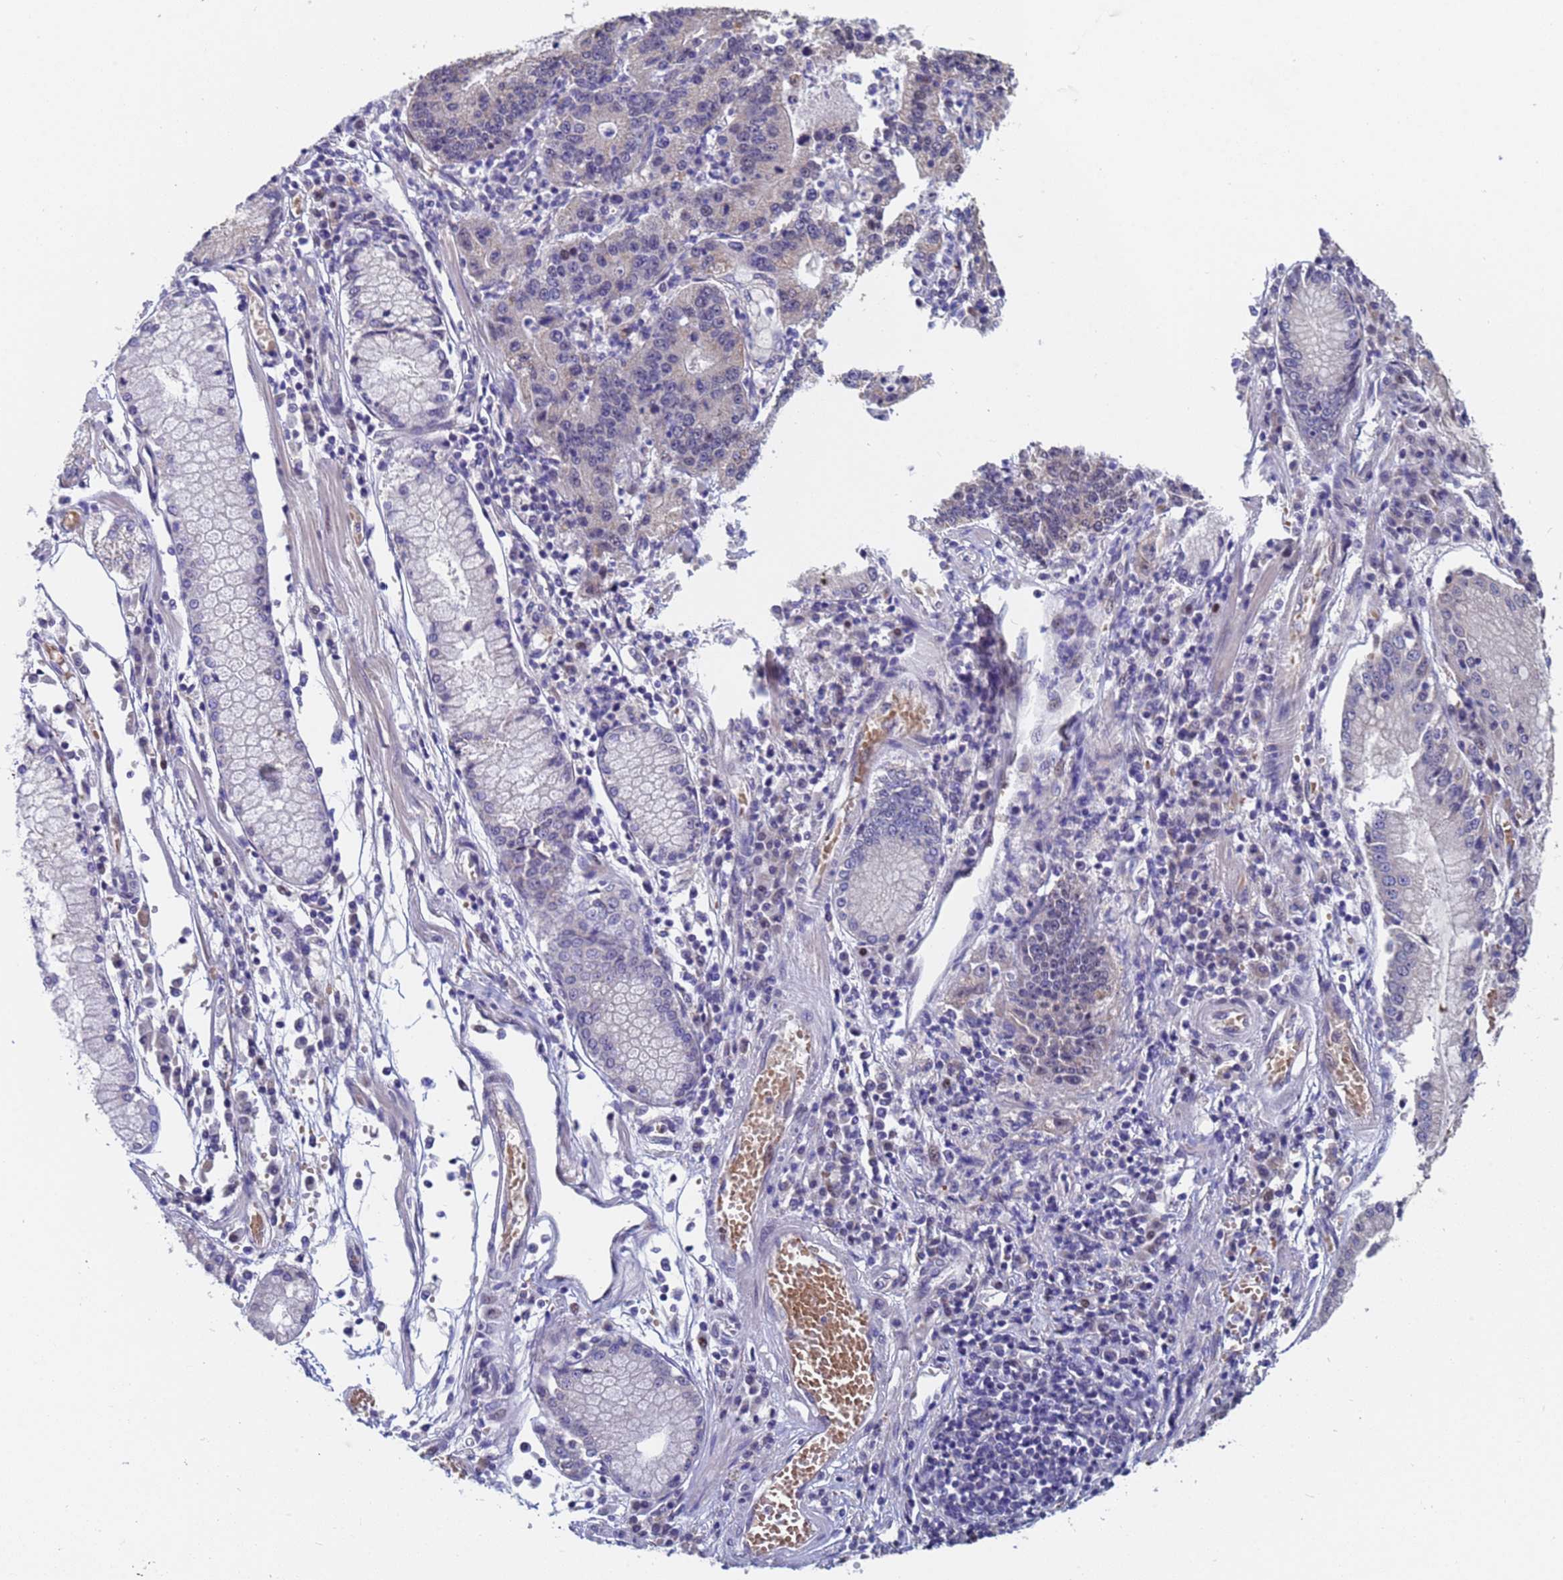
{"staining": {"intensity": "weak", "quantity": "<25%", "location": "cytoplasmic/membranous"}, "tissue": "stomach cancer", "cell_type": "Tumor cells", "image_type": "cancer", "snomed": [{"axis": "morphology", "description": "Adenocarcinoma, NOS"}, {"axis": "topography", "description": "Stomach"}], "caption": "Tumor cells show no significant positivity in adenocarcinoma (stomach). (DAB (3,3'-diaminobenzidine) immunohistochemistry with hematoxylin counter stain).", "gene": "IHO1", "patient": {"sex": "male", "age": 59}}